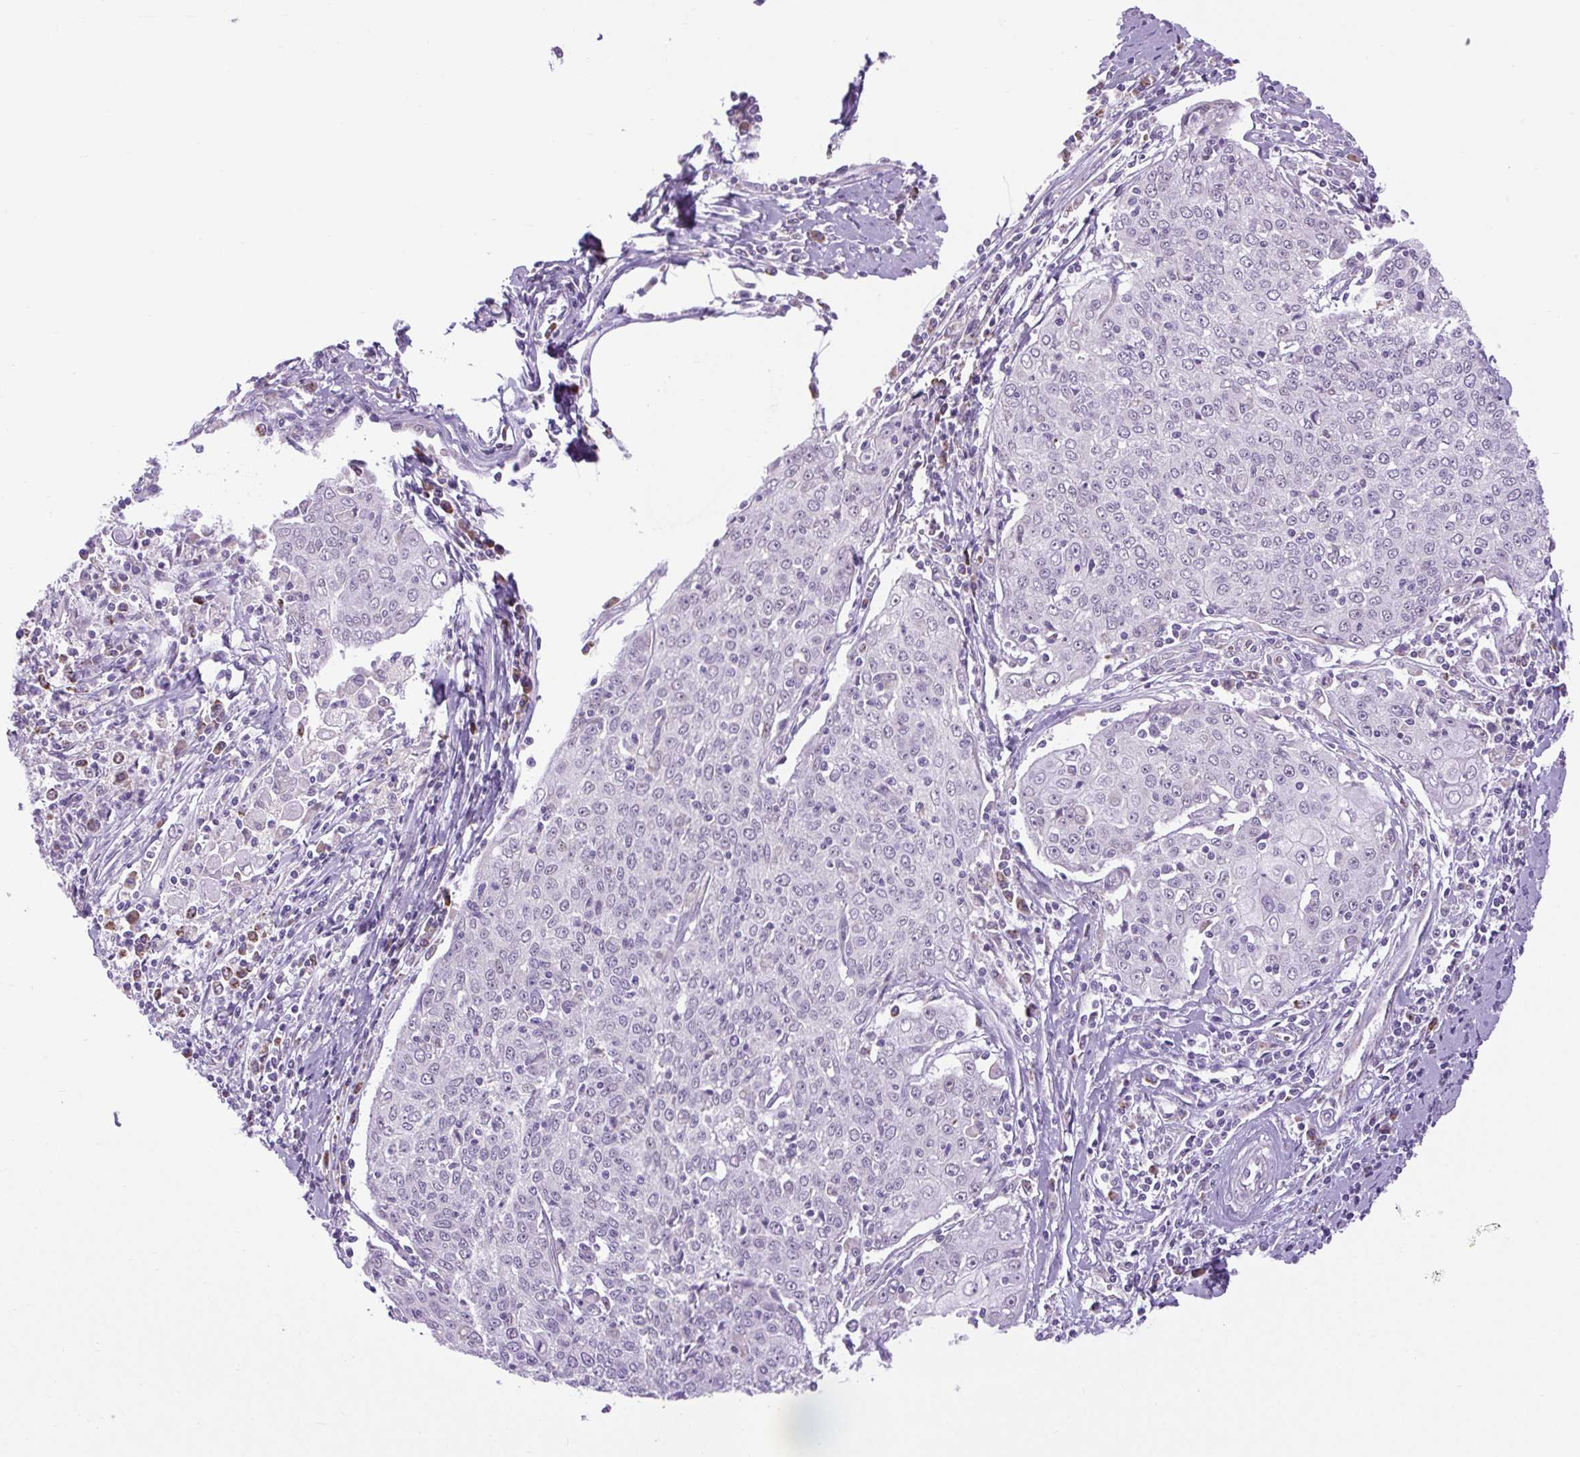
{"staining": {"intensity": "negative", "quantity": "none", "location": "none"}, "tissue": "cervical cancer", "cell_type": "Tumor cells", "image_type": "cancer", "snomed": [{"axis": "morphology", "description": "Squamous cell carcinoma, NOS"}, {"axis": "topography", "description": "Cervix"}], "caption": "This is an immunohistochemistry (IHC) histopathology image of human cervical squamous cell carcinoma. There is no expression in tumor cells.", "gene": "SCO2", "patient": {"sex": "female", "age": 48}}